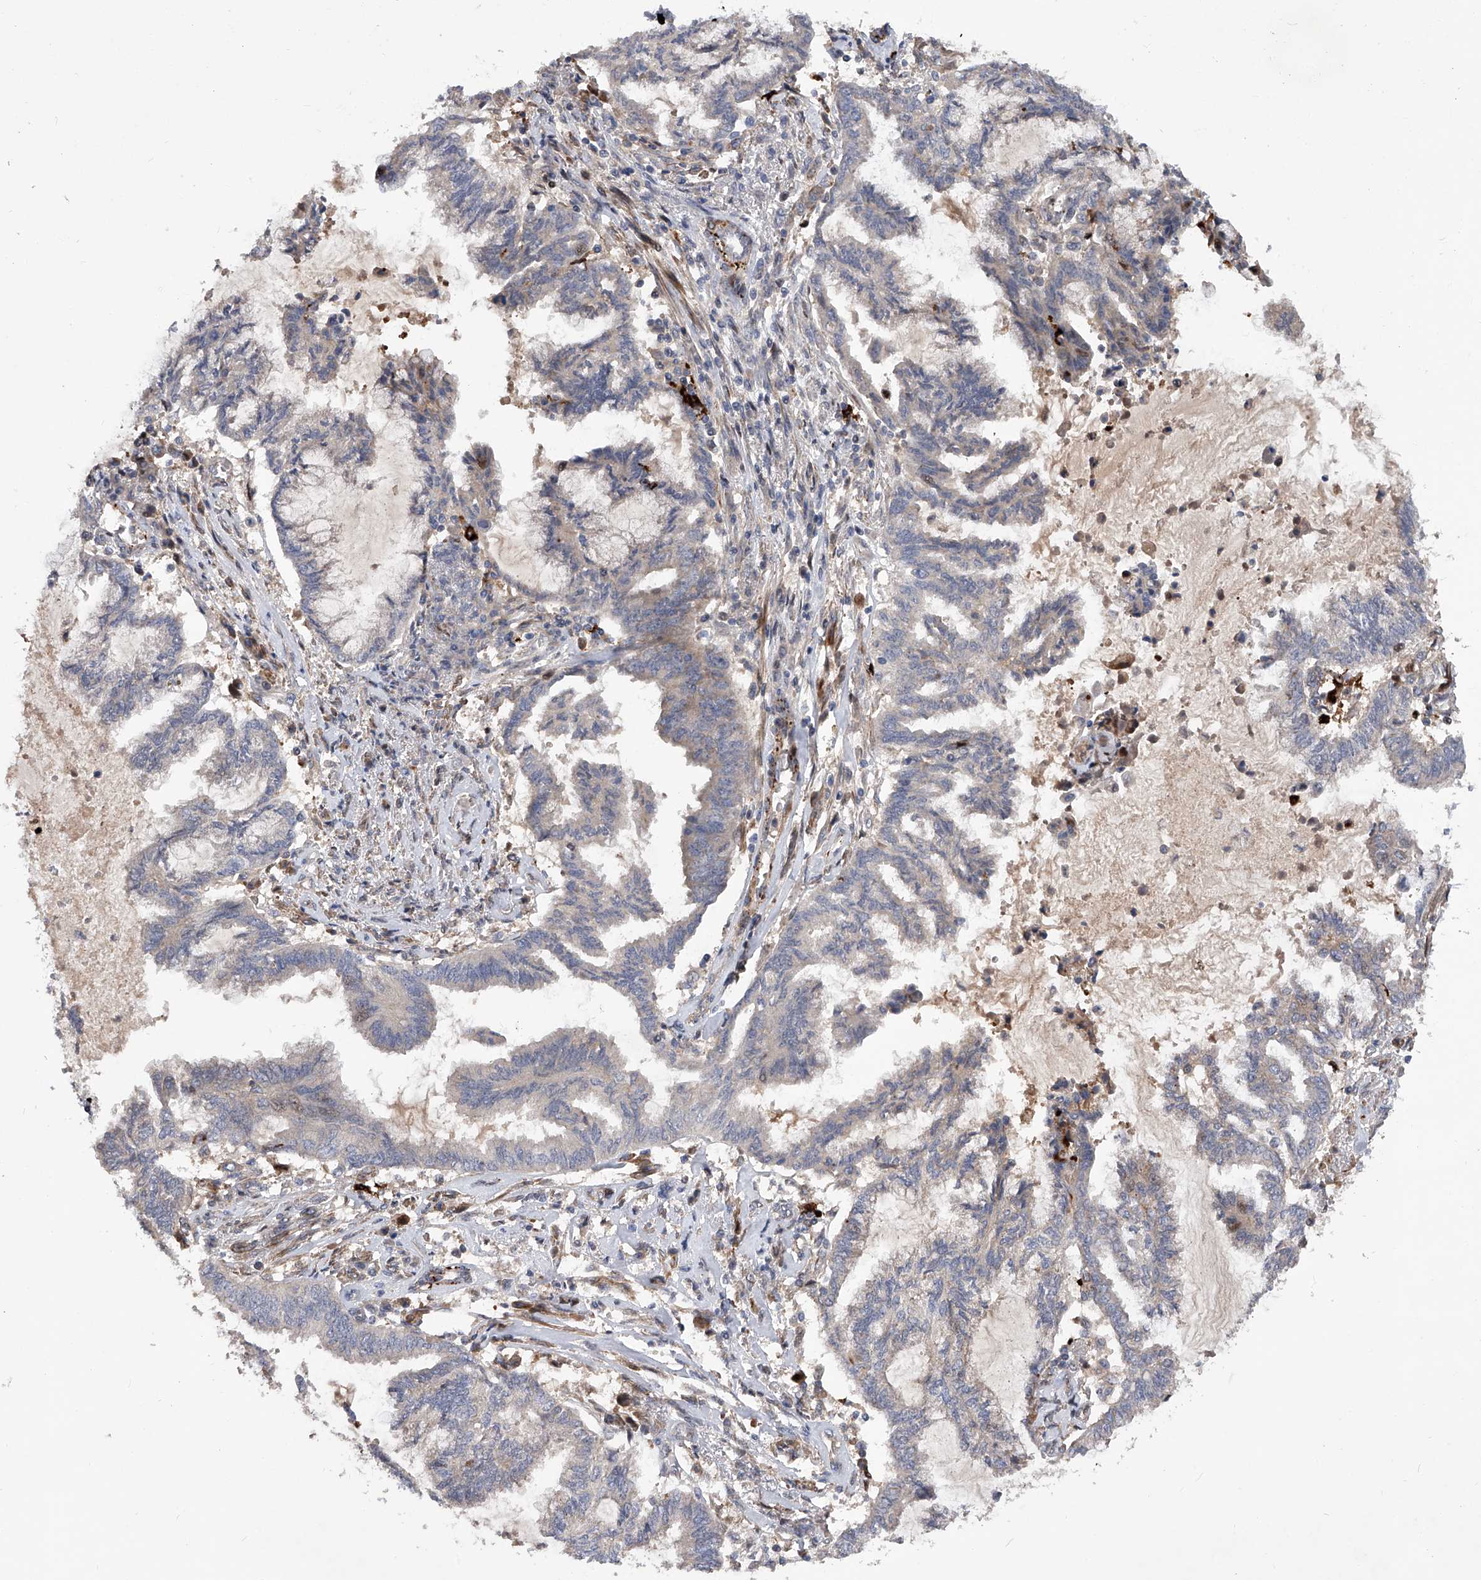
{"staining": {"intensity": "weak", "quantity": "<25%", "location": "cytoplasmic/membranous"}, "tissue": "endometrial cancer", "cell_type": "Tumor cells", "image_type": "cancer", "snomed": [{"axis": "morphology", "description": "Adenocarcinoma, NOS"}, {"axis": "topography", "description": "Endometrium"}], "caption": "Tumor cells show no significant protein staining in adenocarcinoma (endometrial).", "gene": "PDSS2", "patient": {"sex": "female", "age": 86}}